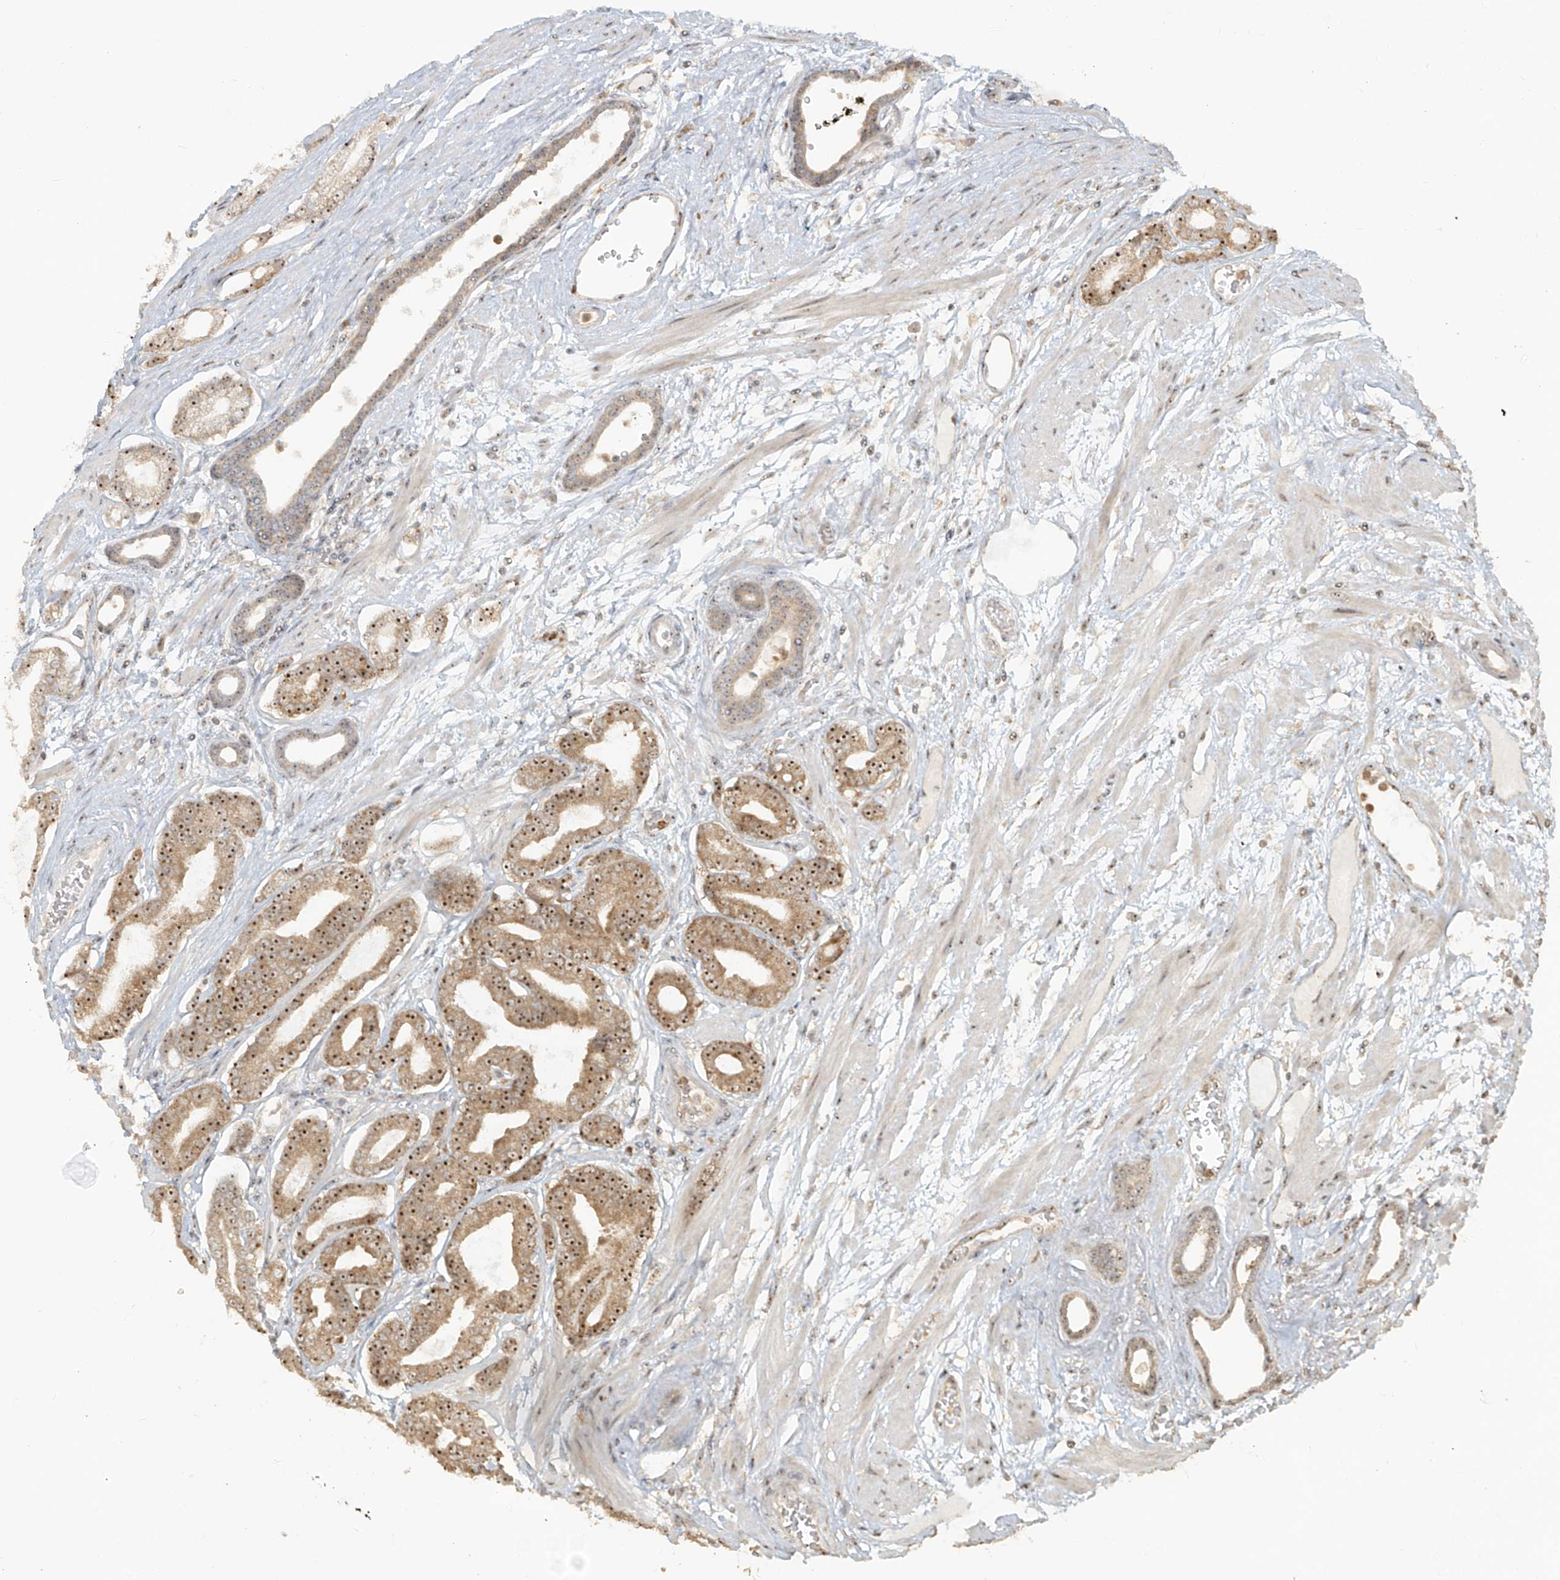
{"staining": {"intensity": "moderate", "quantity": ">75%", "location": "cytoplasmic/membranous,nuclear"}, "tissue": "prostate cancer", "cell_type": "Tumor cells", "image_type": "cancer", "snomed": [{"axis": "morphology", "description": "Adenocarcinoma, Low grade"}, {"axis": "topography", "description": "Prostate"}], "caption": "Immunohistochemistry image of neoplastic tissue: human prostate low-grade adenocarcinoma stained using immunohistochemistry demonstrates medium levels of moderate protein expression localized specifically in the cytoplasmic/membranous and nuclear of tumor cells, appearing as a cytoplasmic/membranous and nuclear brown color.", "gene": "BYSL", "patient": {"sex": "male", "age": 60}}